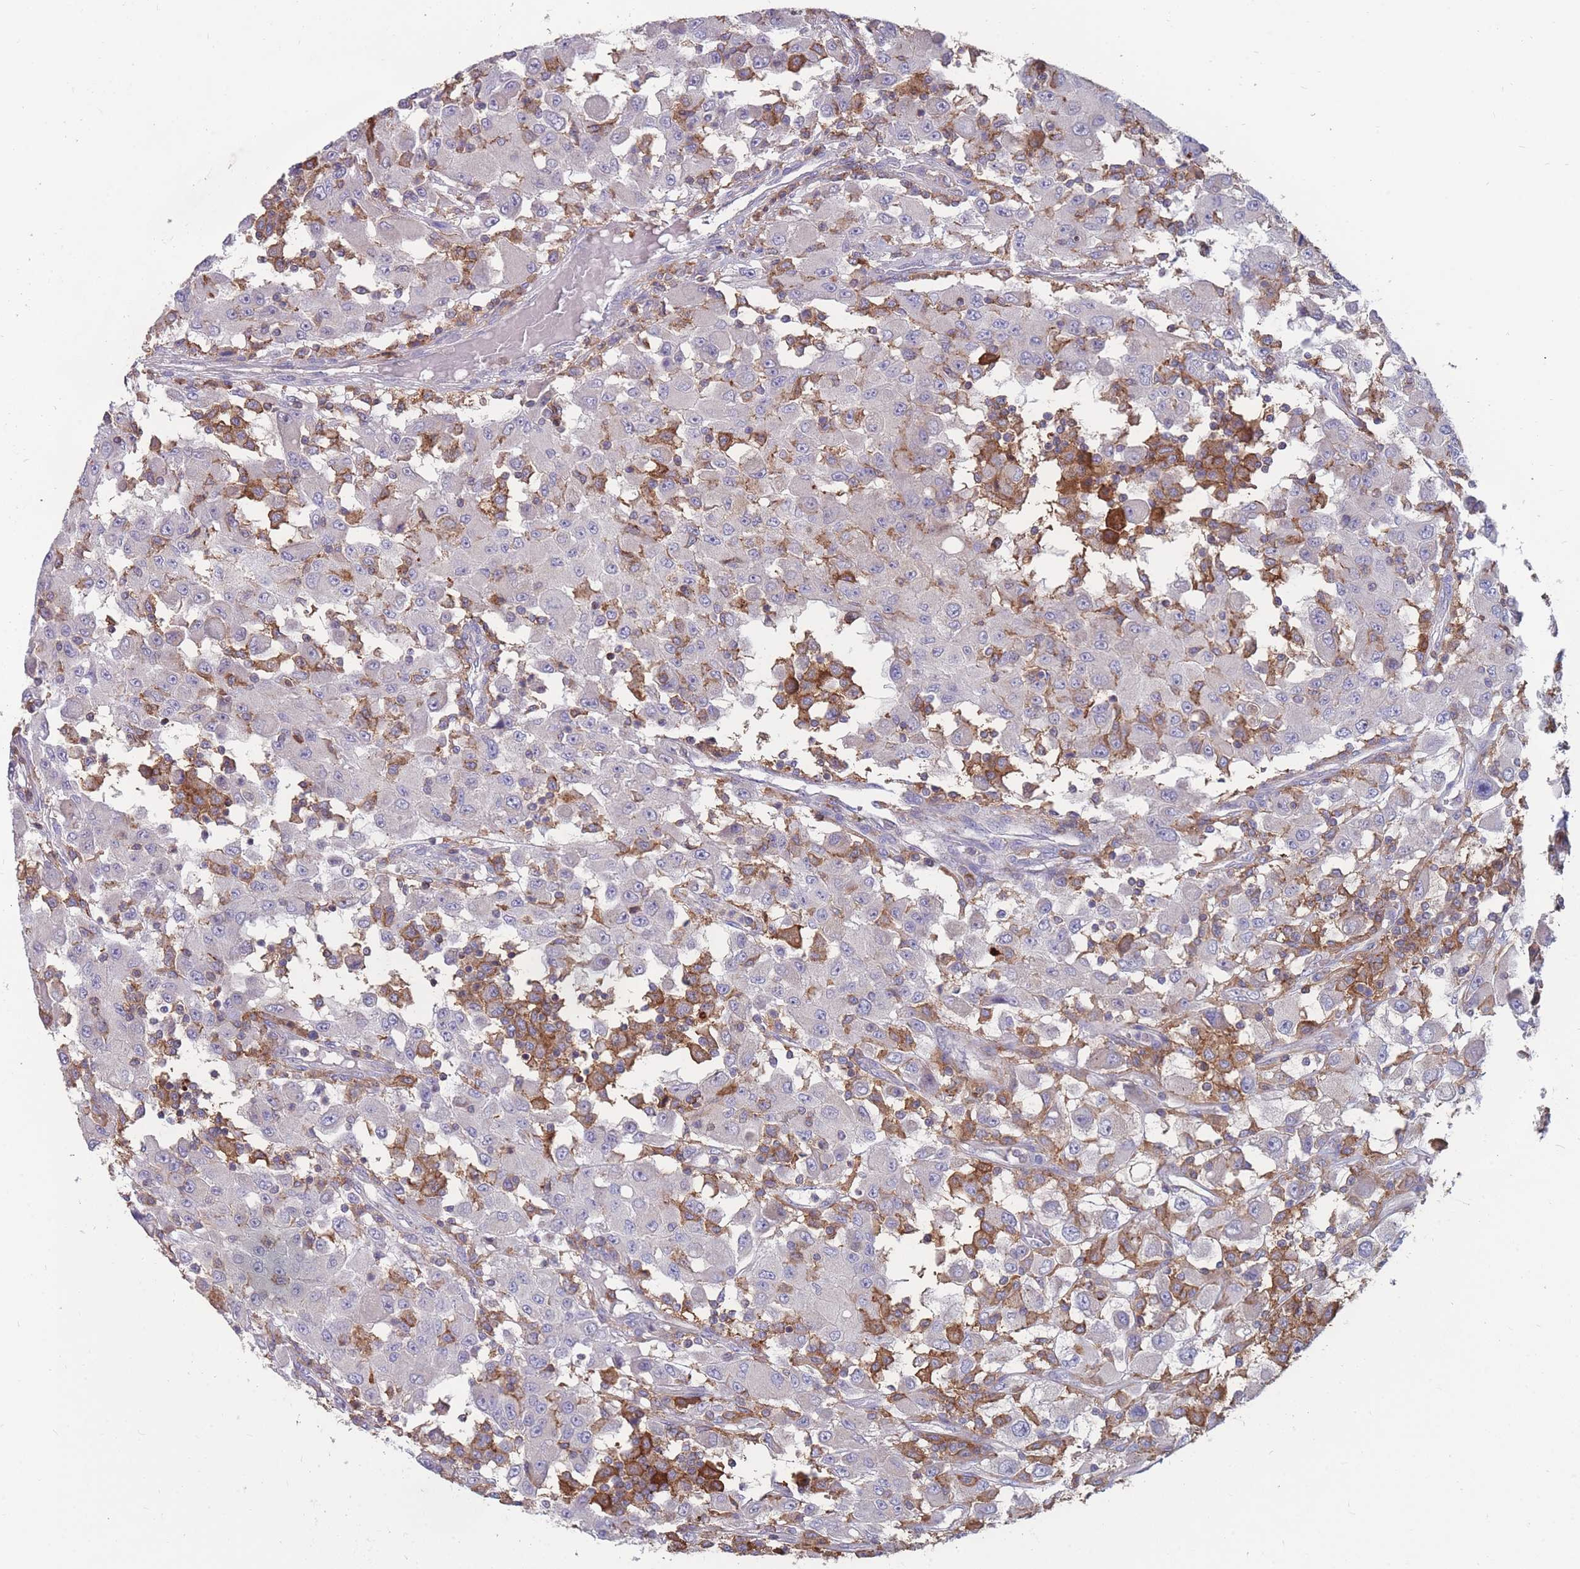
{"staining": {"intensity": "negative", "quantity": "none", "location": "none"}, "tissue": "renal cancer", "cell_type": "Tumor cells", "image_type": "cancer", "snomed": [{"axis": "morphology", "description": "Adenocarcinoma, NOS"}, {"axis": "topography", "description": "Kidney"}], "caption": "Renal cancer stained for a protein using immunohistochemistry (IHC) shows no positivity tumor cells.", "gene": "CD33", "patient": {"sex": "female", "age": 67}}